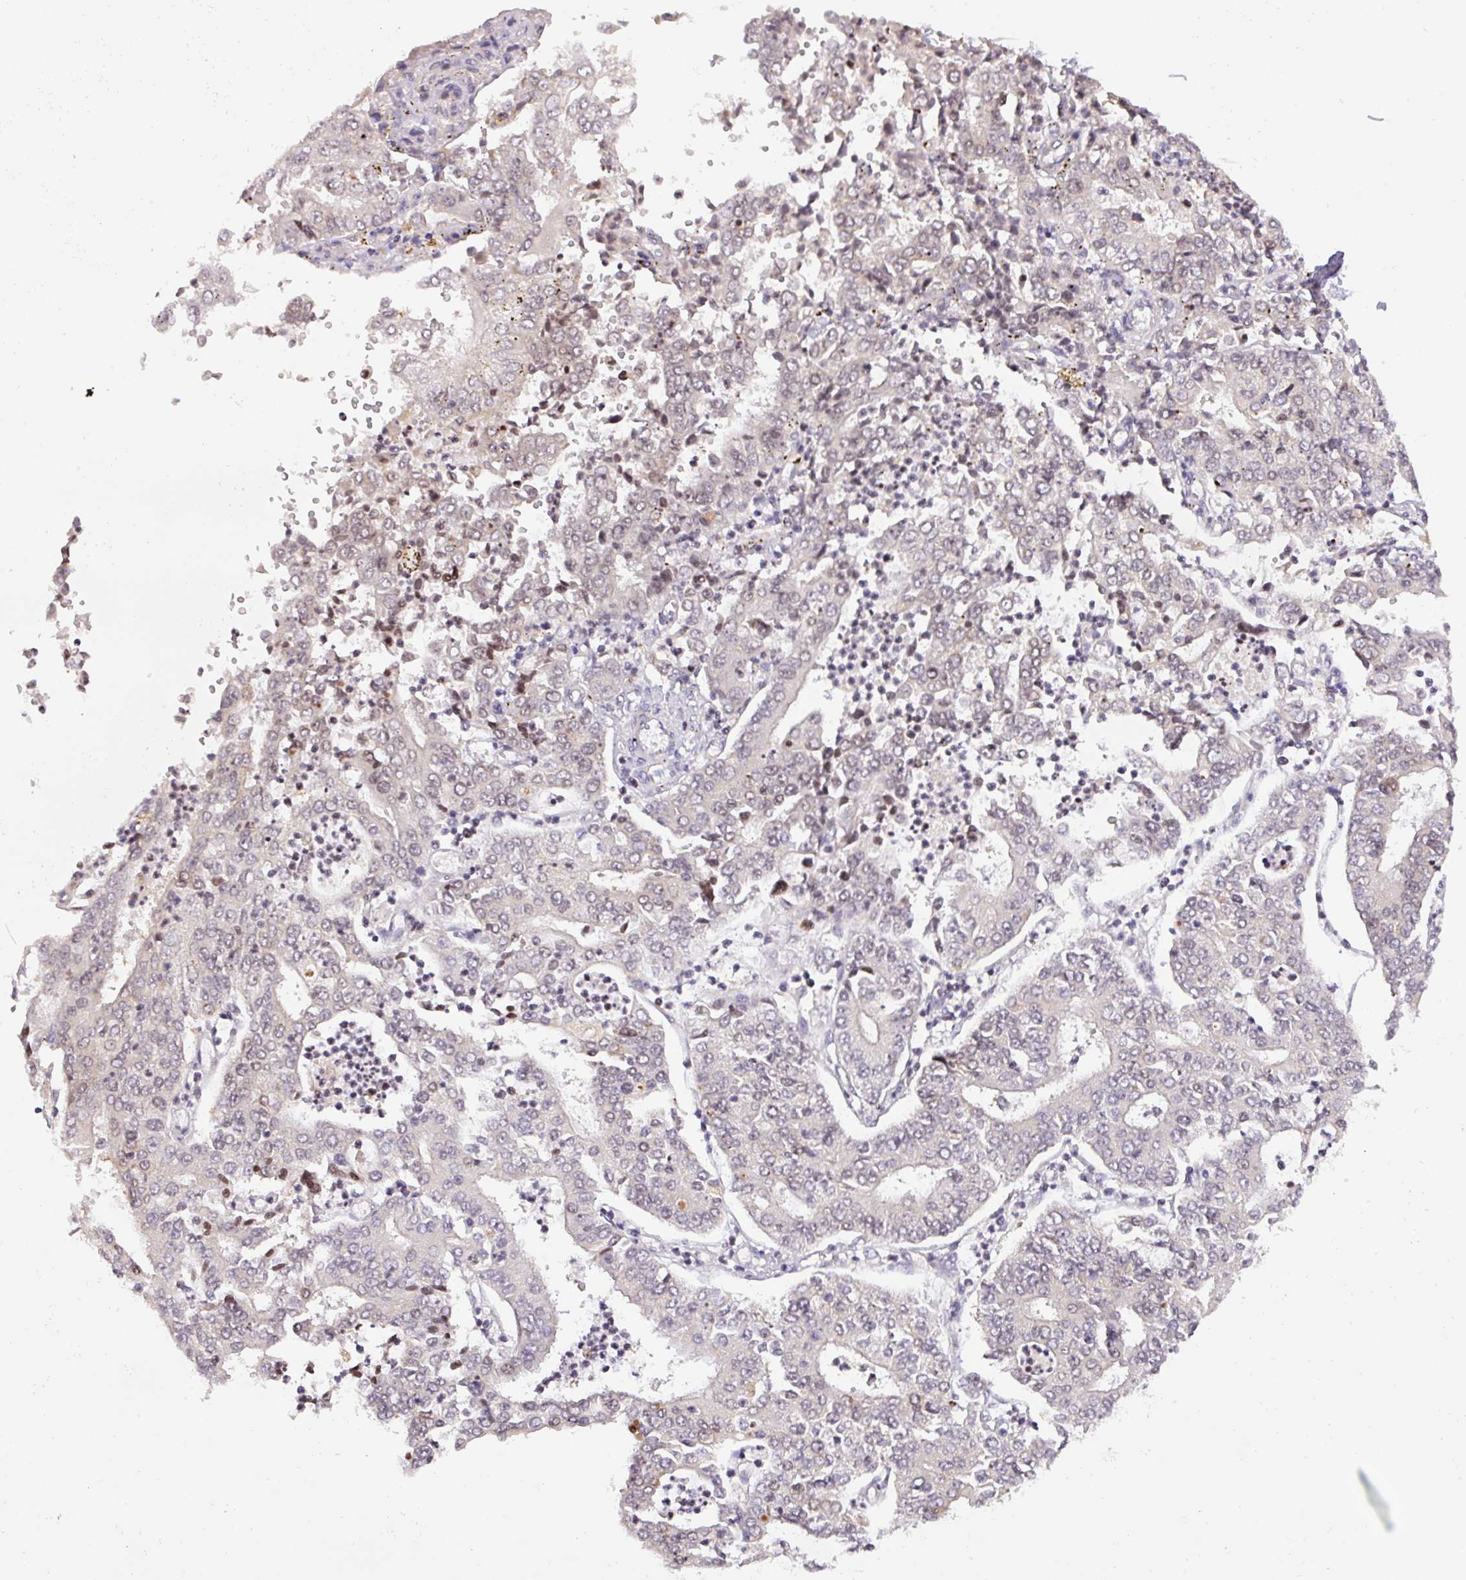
{"staining": {"intensity": "negative", "quantity": "none", "location": "none"}, "tissue": "stomach cancer", "cell_type": "Tumor cells", "image_type": "cancer", "snomed": [{"axis": "morphology", "description": "Adenocarcinoma, NOS"}, {"axis": "topography", "description": "Stomach"}], "caption": "Immunohistochemistry of stomach cancer (adenocarcinoma) displays no expression in tumor cells.", "gene": "ZNF394", "patient": {"sex": "male", "age": 76}}